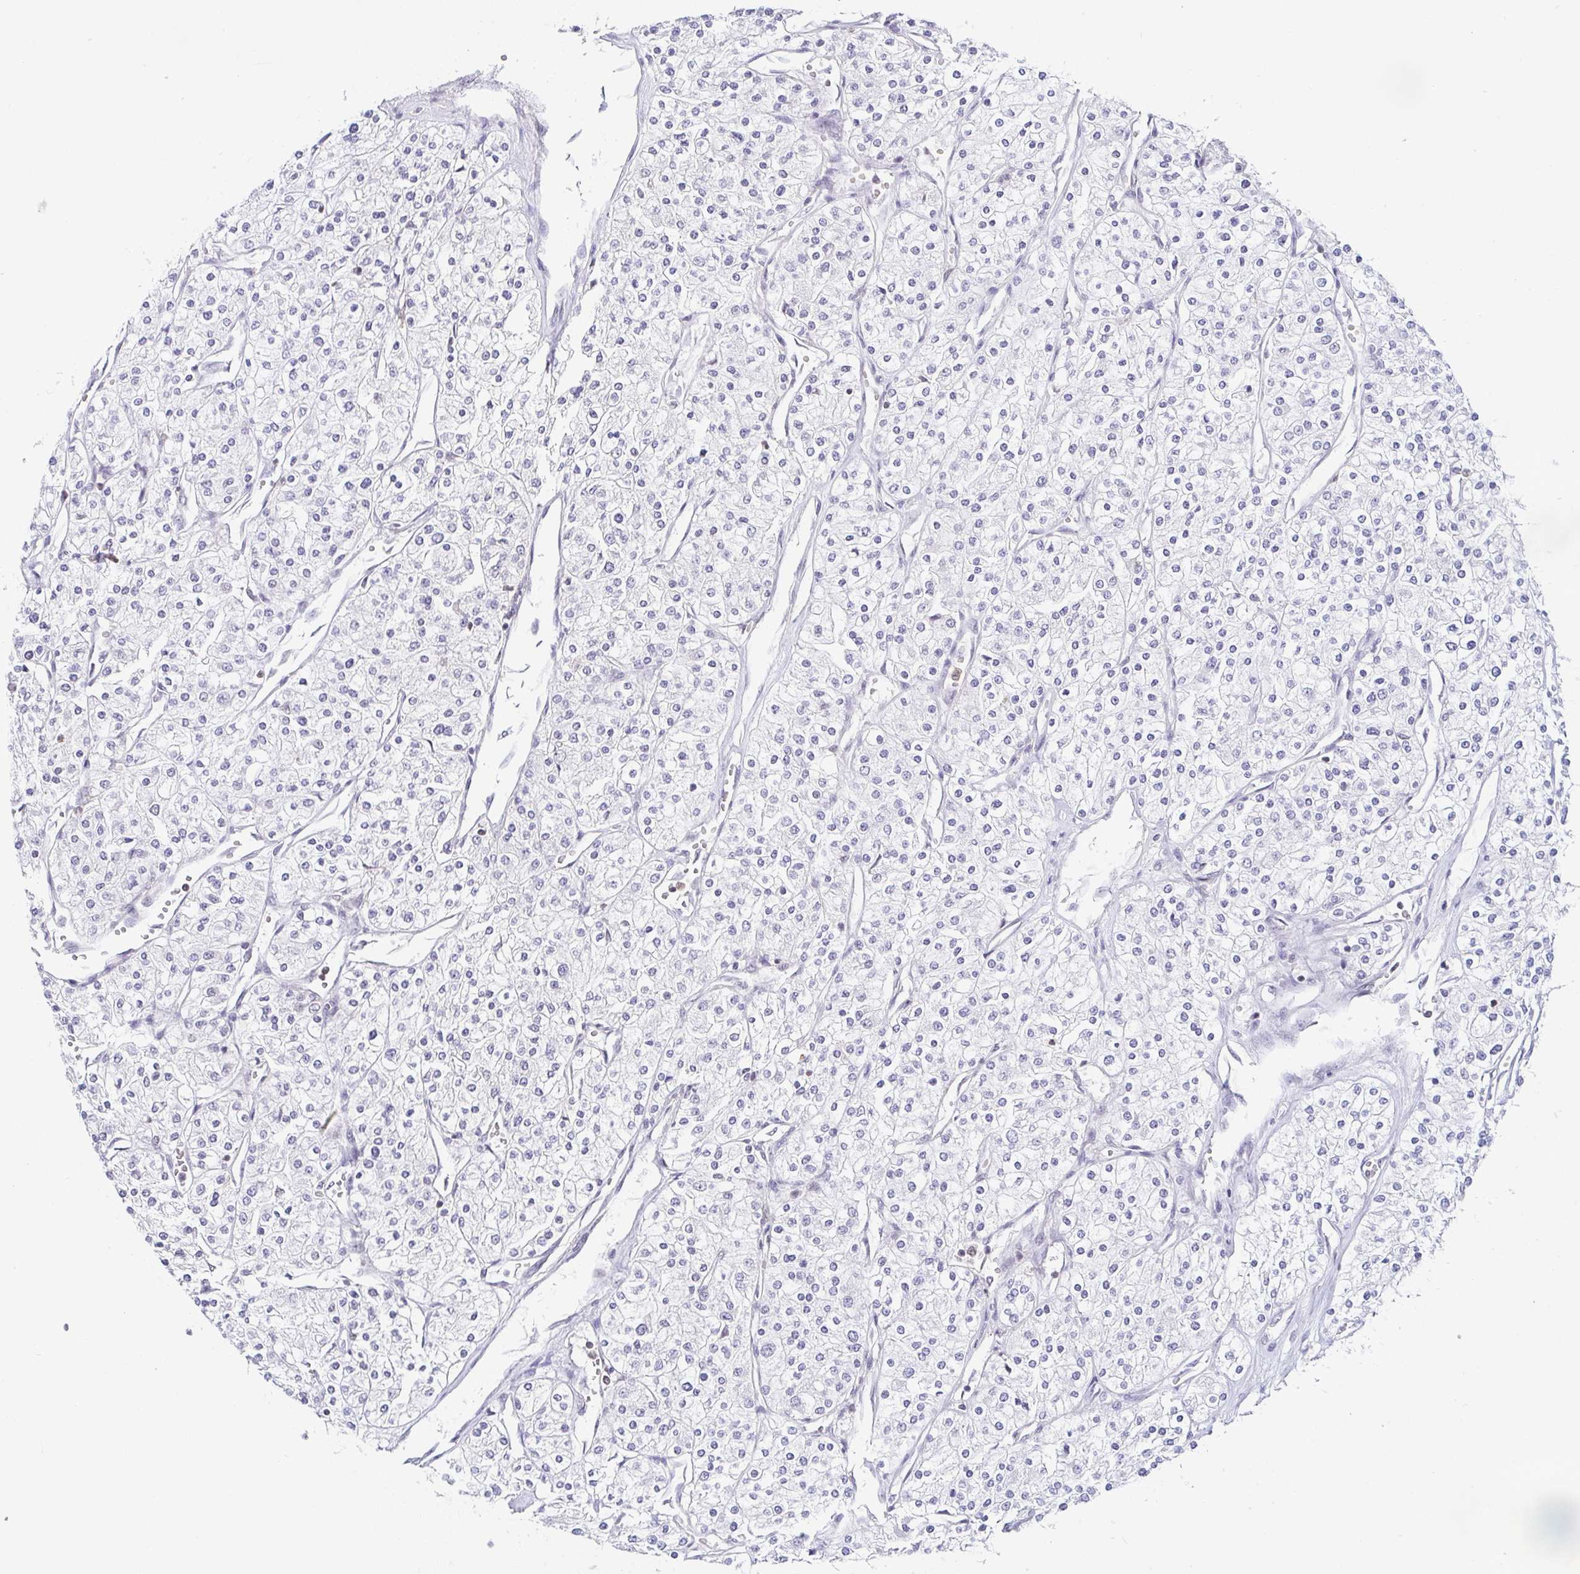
{"staining": {"intensity": "negative", "quantity": "none", "location": "none"}, "tissue": "renal cancer", "cell_type": "Tumor cells", "image_type": "cancer", "snomed": [{"axis": "morphology", "description": "Adenocarcinoma, NOS"}, {"axis": "topography", "description": "Kidney"}], "caption": "An image of human renal cancer (adenocarcinoma) is negative for staining in tumor cells.", "gene": "EWSR1", "patient": {"sex": "male", "age": 80}}